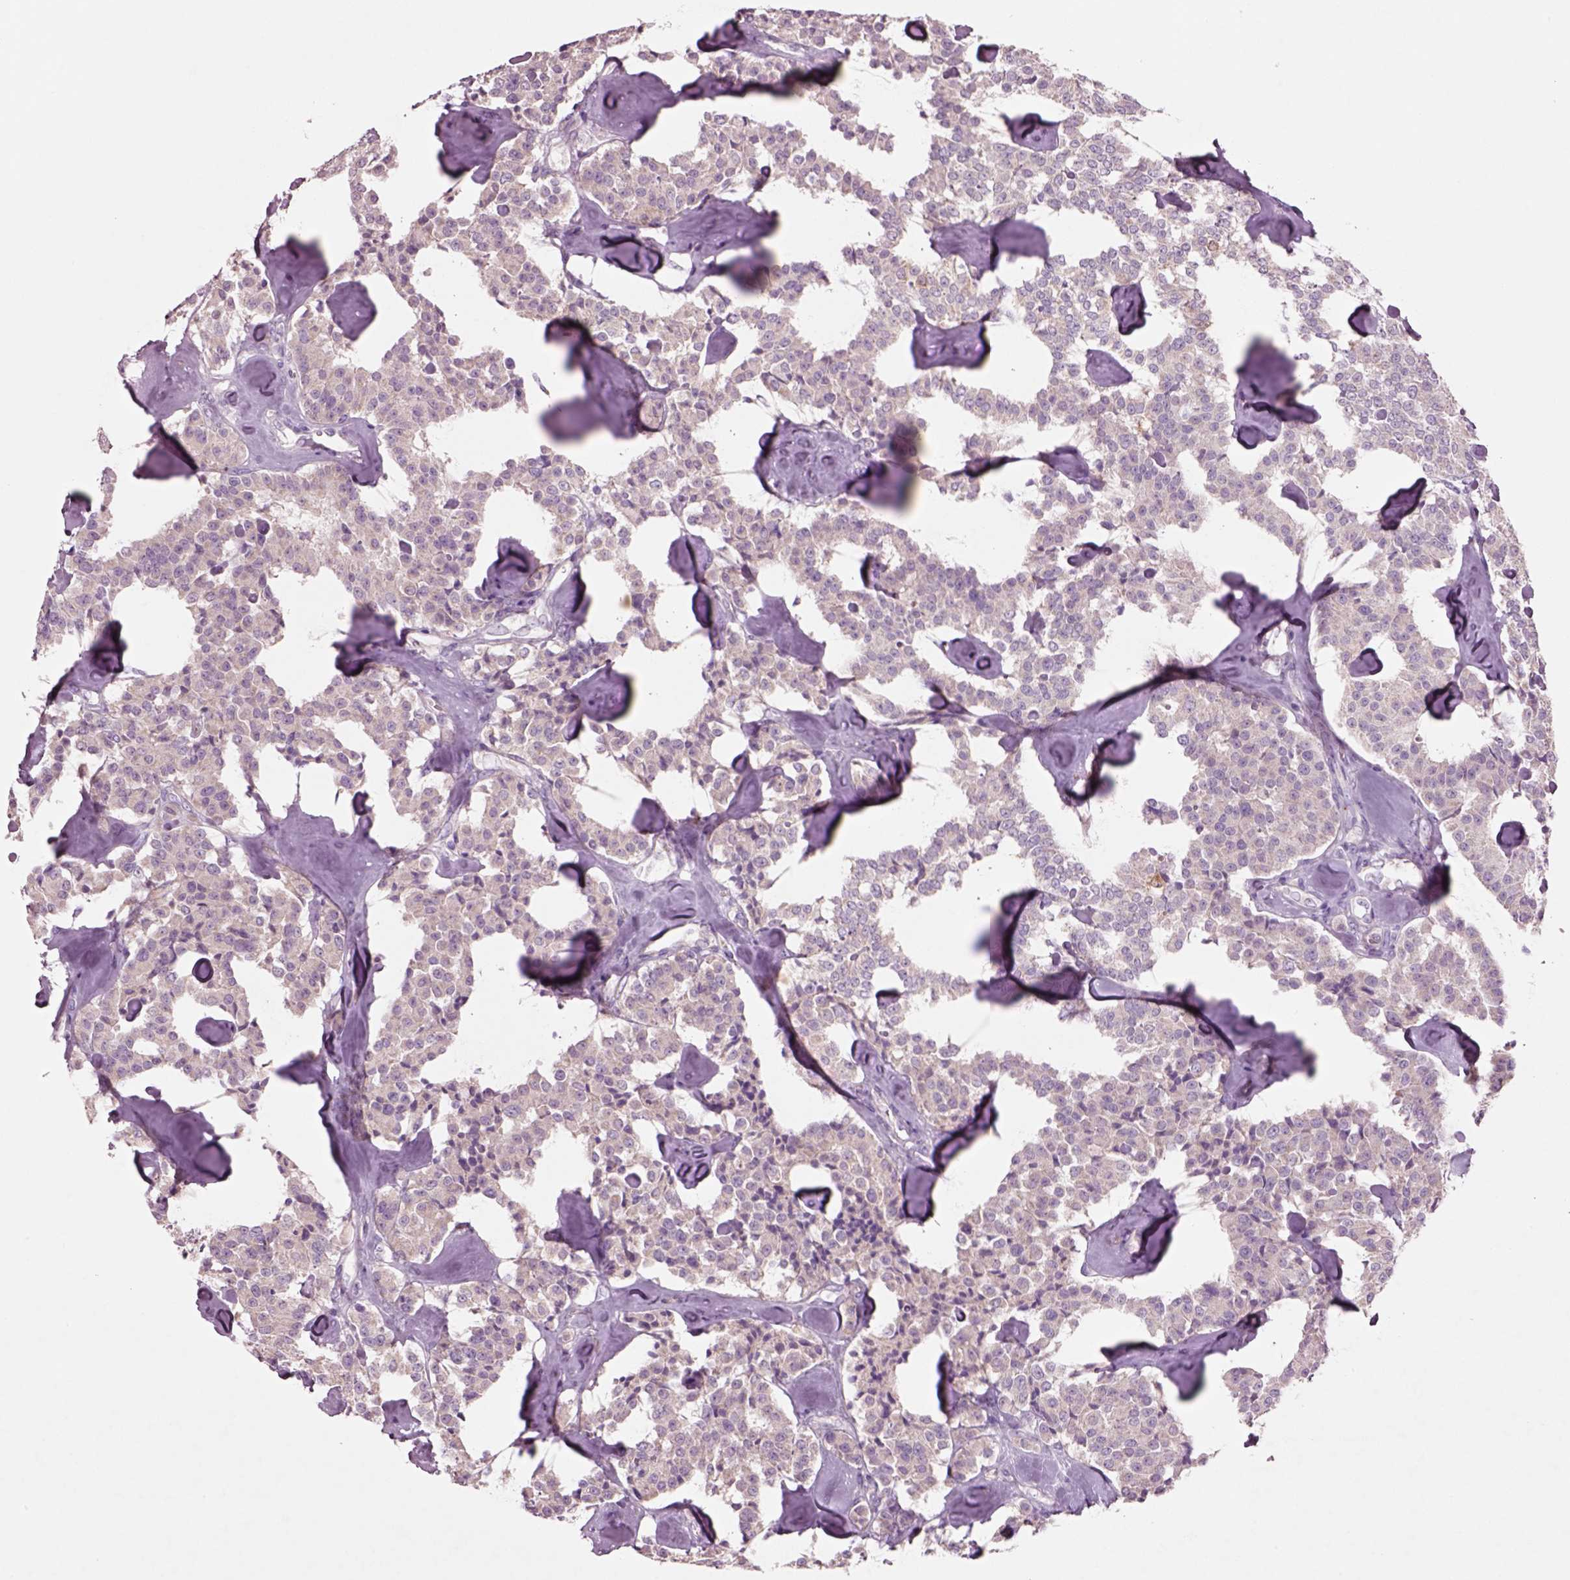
{"staining": {"intensity": "negative", "quantity": "none", "location": "none"}, "tissue": "carcinoid", "cell_type": "Tumor cells", "image_type": "cancer", "snomed": [{"axis": "morphology", "description": "Carcinoid, malignant, NOS"}, {"axis": "topography", "description": "Pancreas"}], "caption": "This is an IHC photomicrograph of human malignant carcinoid. There is no expression in tumor cells.", "gene": "PLPP7", "patient": {"sex": "male", "age": 41}}